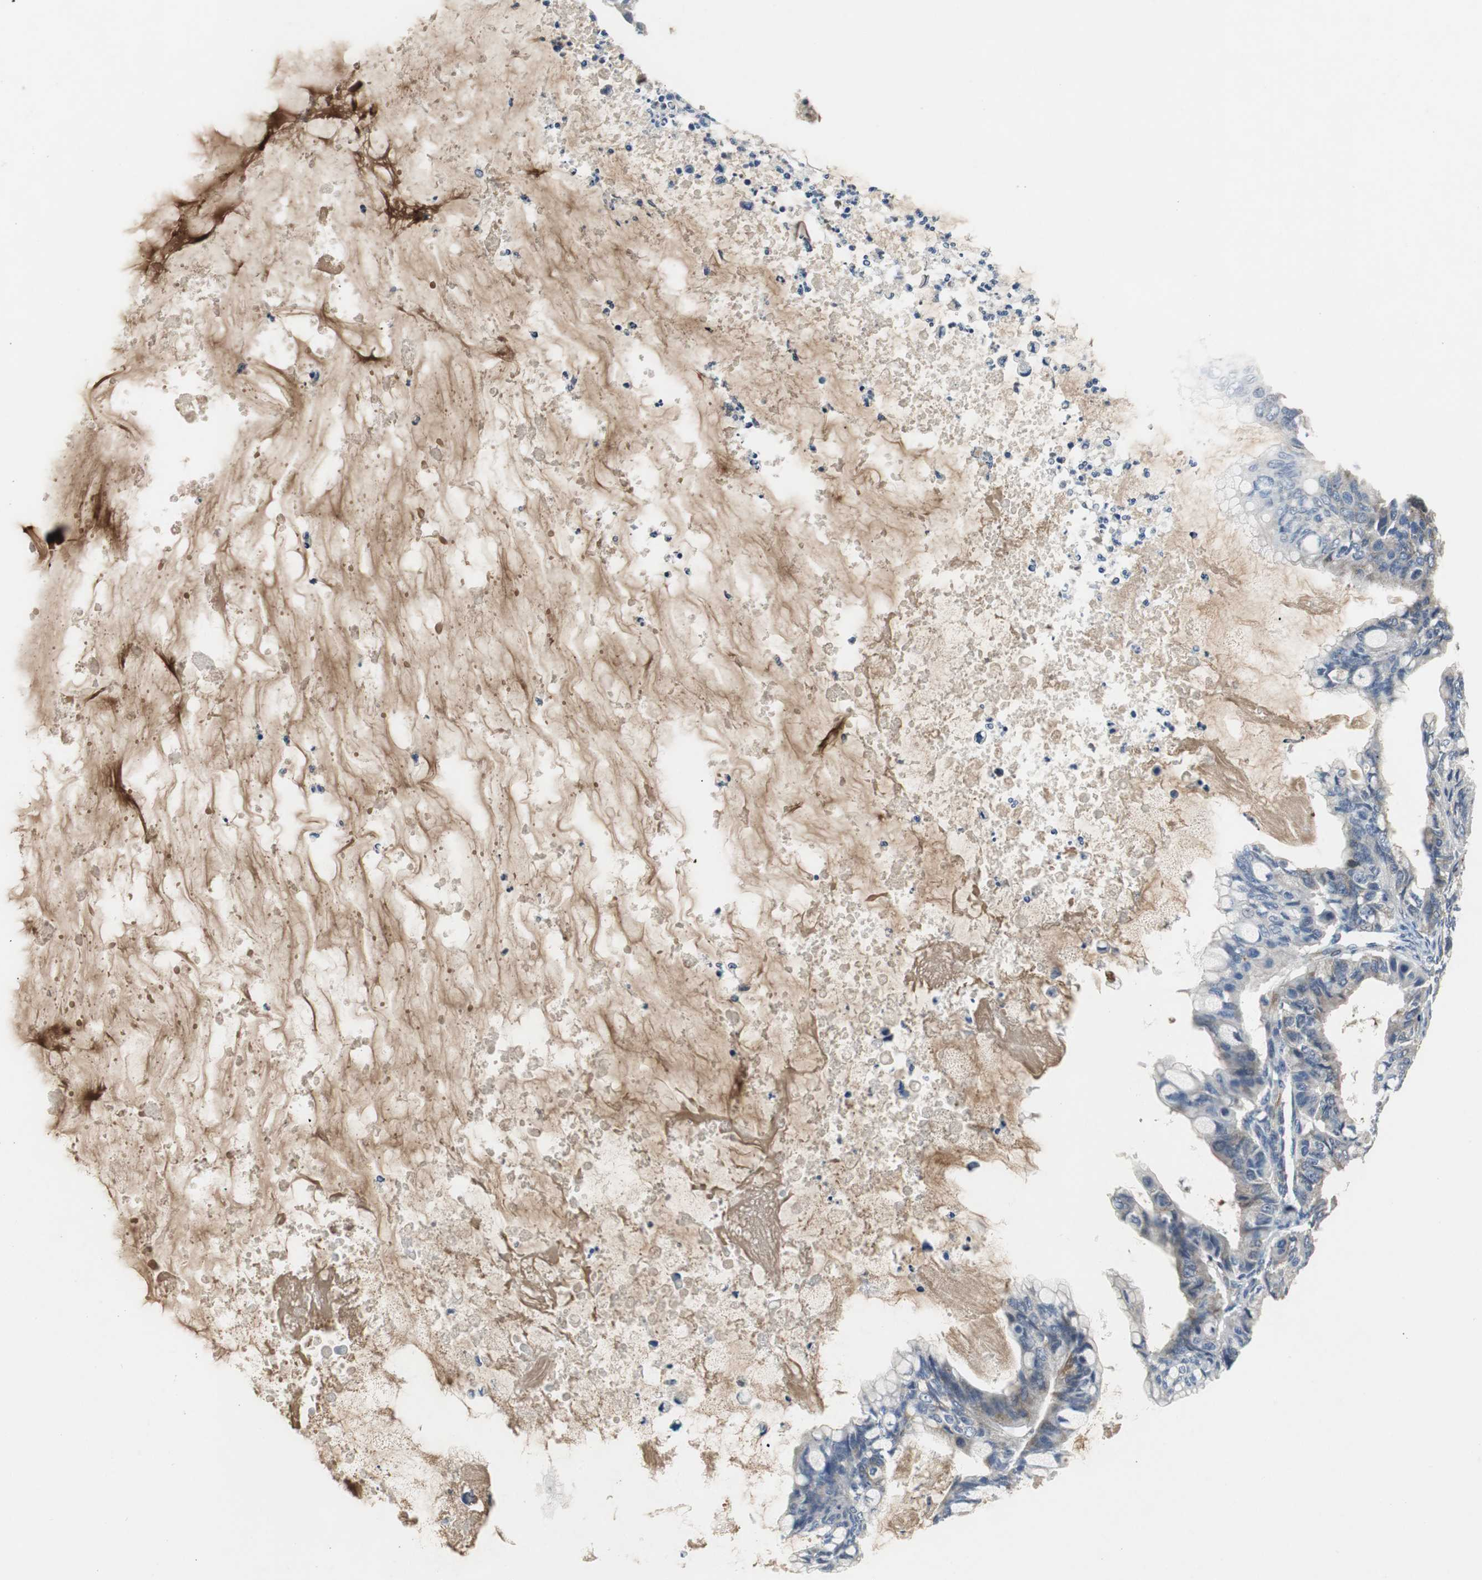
{"staining": {"intensity": "weak", "quantity": "25%-75%", "location": "cytoplasmic/membranous"}, "tissue": "ovarian cancer", "cell_type": "Tumor cells", "image_type": "cancer", "snomed": [{"axis": "morphology", "description": "Cystadenocarcinoma, mucinous, NOS"}, {"axis": "topography", "description": "Ovary"}], "caption": "Immunohistochemical staining of ovarian cancer (mucinous cystadenocarcinoma) reveals low levels of weak cytoplasmic/membranous protein expression in approximately 25%-75% of tumor cells.", "gene": "ISCU", "patient": {"sex": "female", "age": 80}}